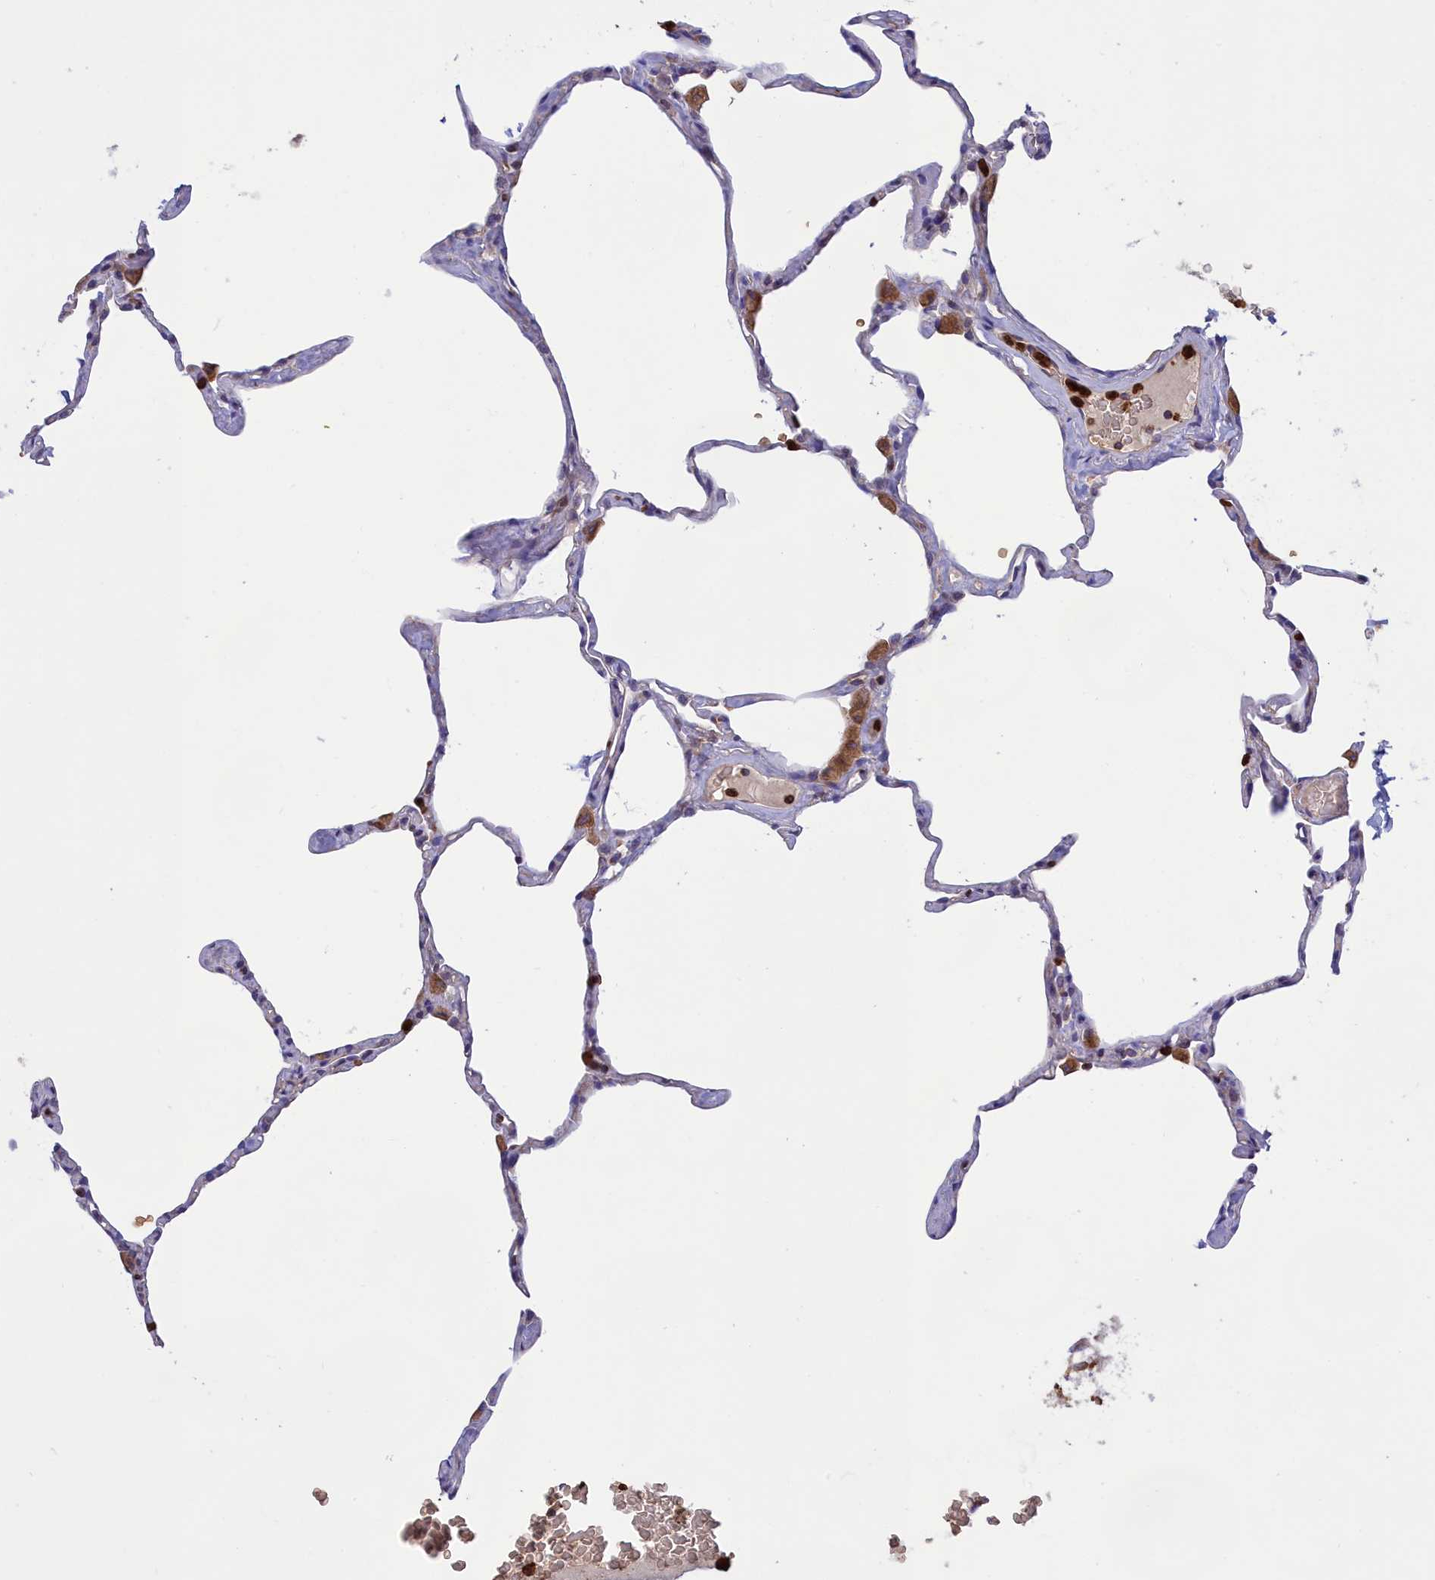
{"staining": {"intensity": "negative", "quantity": "none", "location": "none"}, "tissue": "lung", "cell_type": "Alveolar cells", "image_type": "normal", "snomed": [{"axis": "morphology", "description": "Normal tissue, NOS"}, {"axis": "topography", "description": "Lung"}], "caption": "IHC micrograph of normal lung stained for a protein (brown), which demonstrates no positivity in alveolar cells.", "gene": "PKHD1L1", "patient": {"sex": "male", "age": 65}}